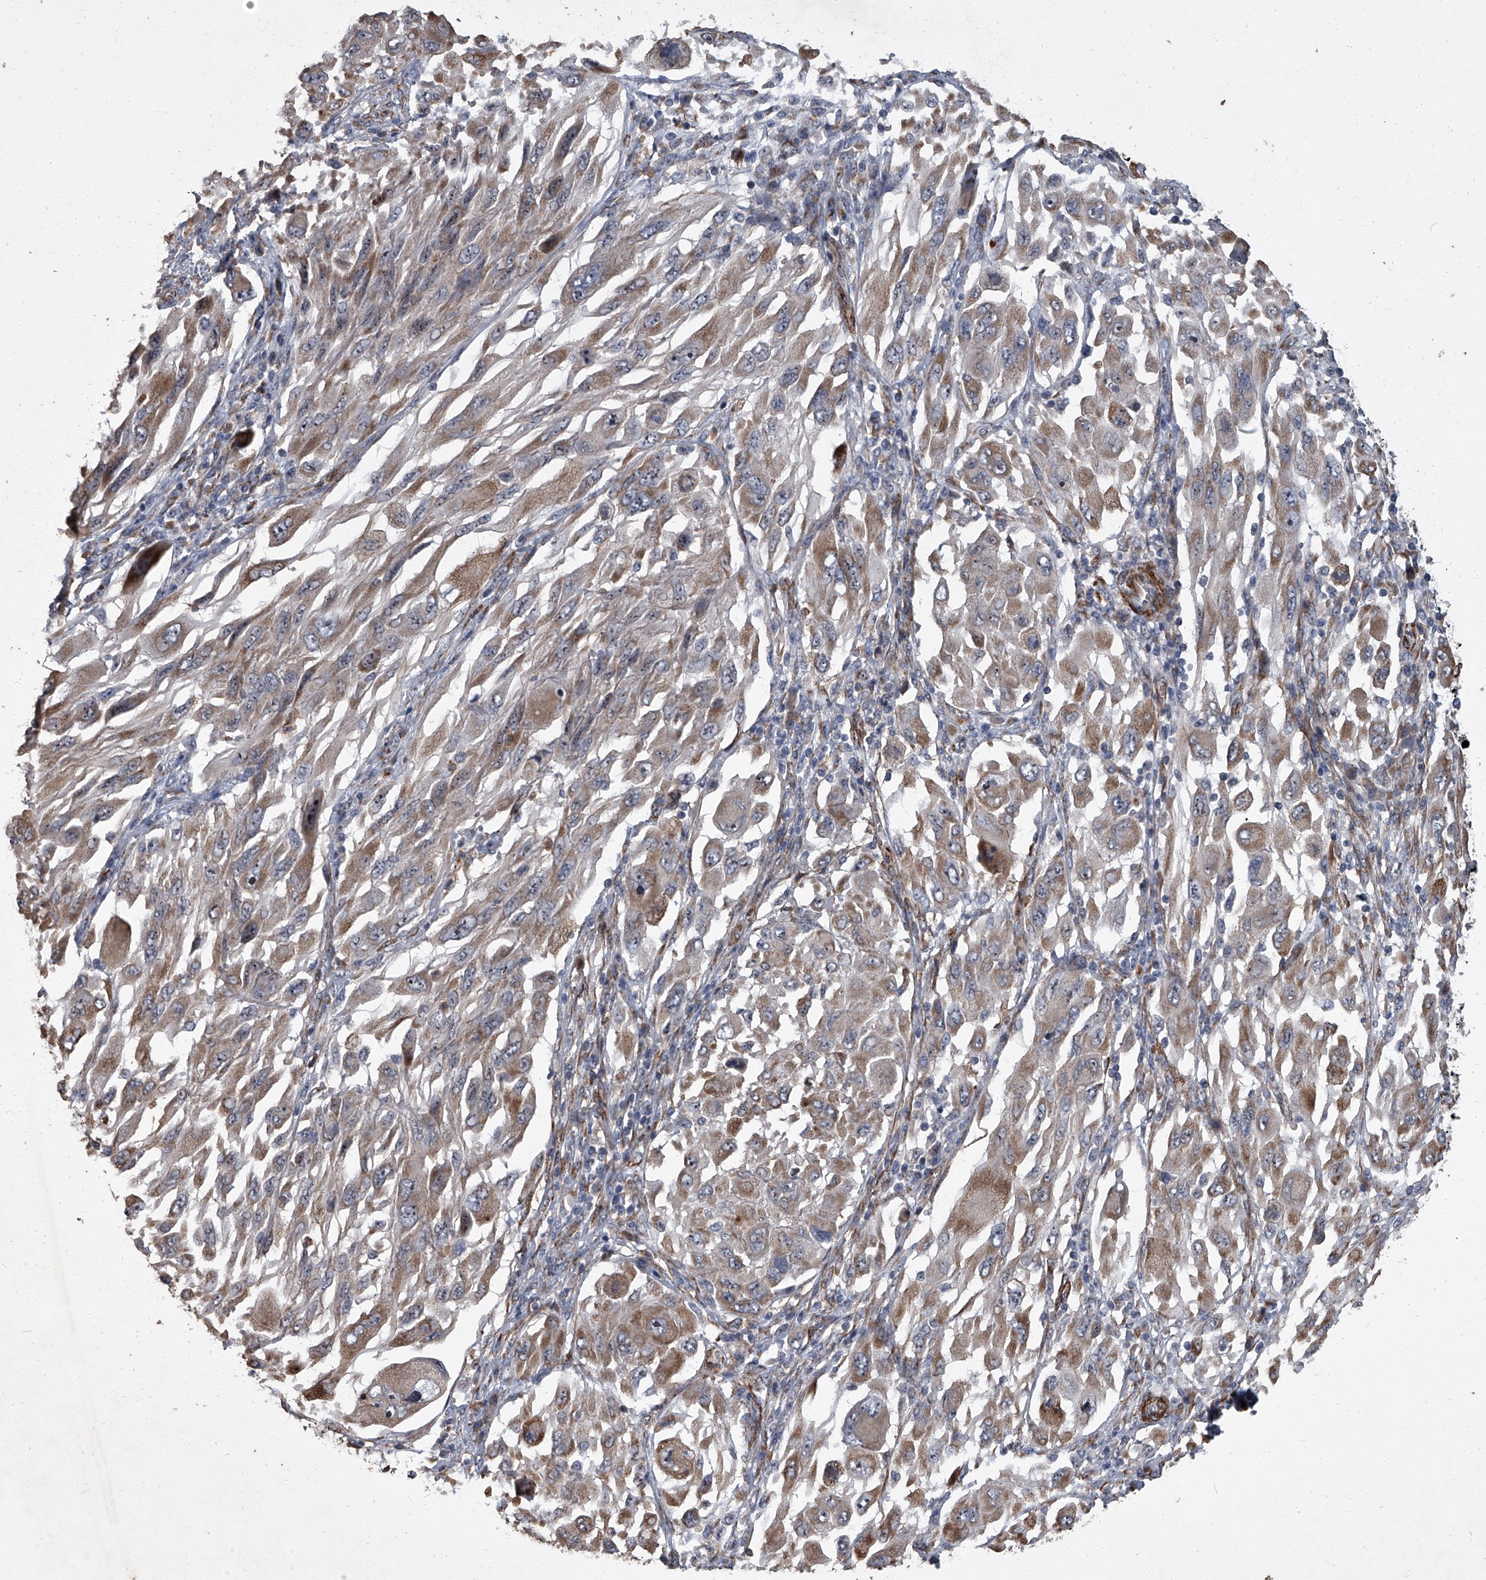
{"staining": {"intensity": "weak", "quantity": ">75%", "location": "cytoplasmic/membranous"}, "tissue": "melanoma", "cell_type": "Tumor cells", "image_type": "cancer", "snomed": [{"axis": "morphology", "description": "Malignant melanoma, NOS"}, {"axis": "topography", "description": "Skin"}], "caption": "A high-resolution image shows immunohistochemistry (IHC) staining of malignant melanoma, which reveals weak cytoplasmic/membranous staining in approximately >75% of tumor cells. (DAB (3,3'-diaminobenzidine) IHC with brightfield microscopy, high magnification).", "gene": "SIRT4", "patient": {"sex": "female", "age": 91}}